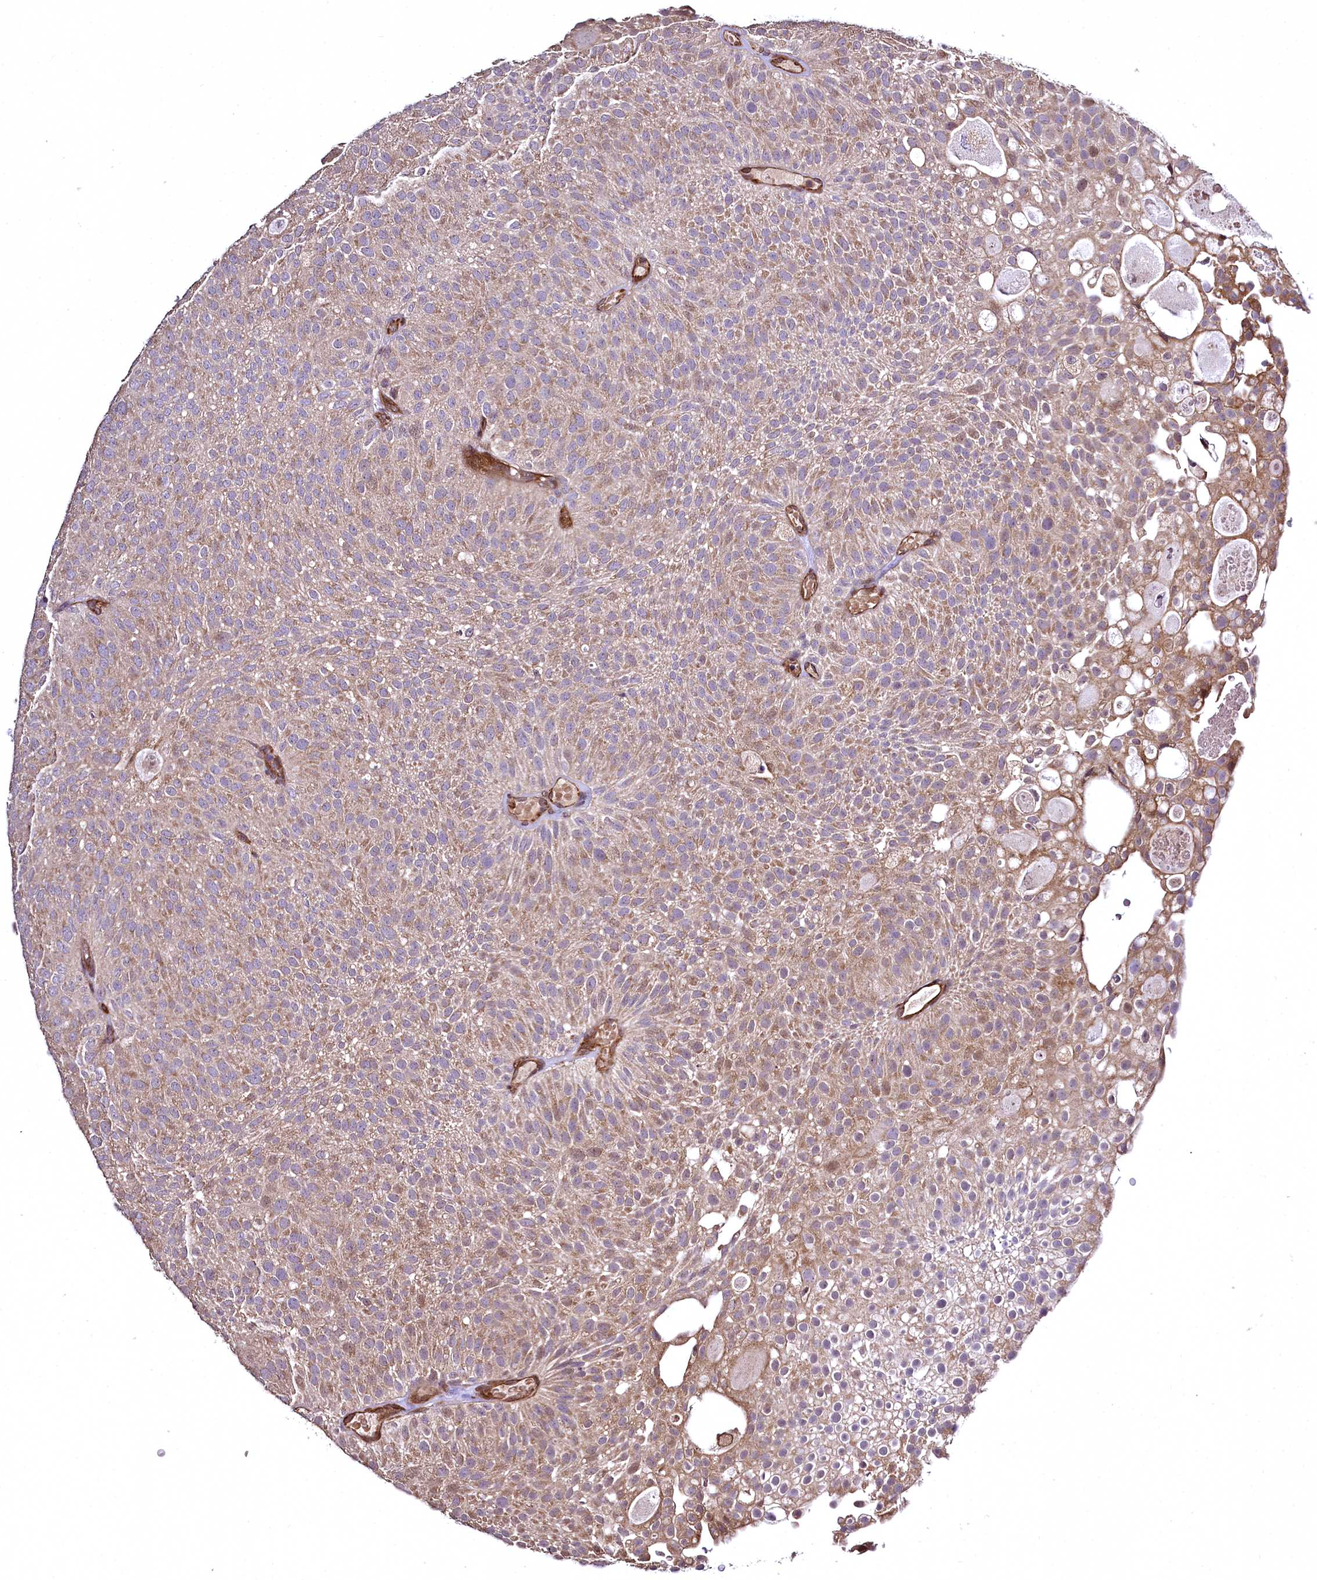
{"staining": {"intensity": "weak", "quantity": ">75%", "location": "cytoplasmic/membranous"}, "tissue": "urothelial cancer", "cell_type": "Tumor cells", "image_type": "cancer", "snomed": [{"axis": "morphology", "description": "Urothelial carcinoma, Low grade"}, {"axis": "topography", "description": "Urinary bladder"}], "caption": "A low amount of weak cytoplasmic/membranous positivity is appreciated in about >75% of tumor cells in low-grade urothelial carcinoma tissue. (Stains: DAB in brown, nuclei in blue, Microscopy: brightfield microscopy at high magnification).", "gene": "TBCEL", "patient": {"sex": "male", "age": 78}}